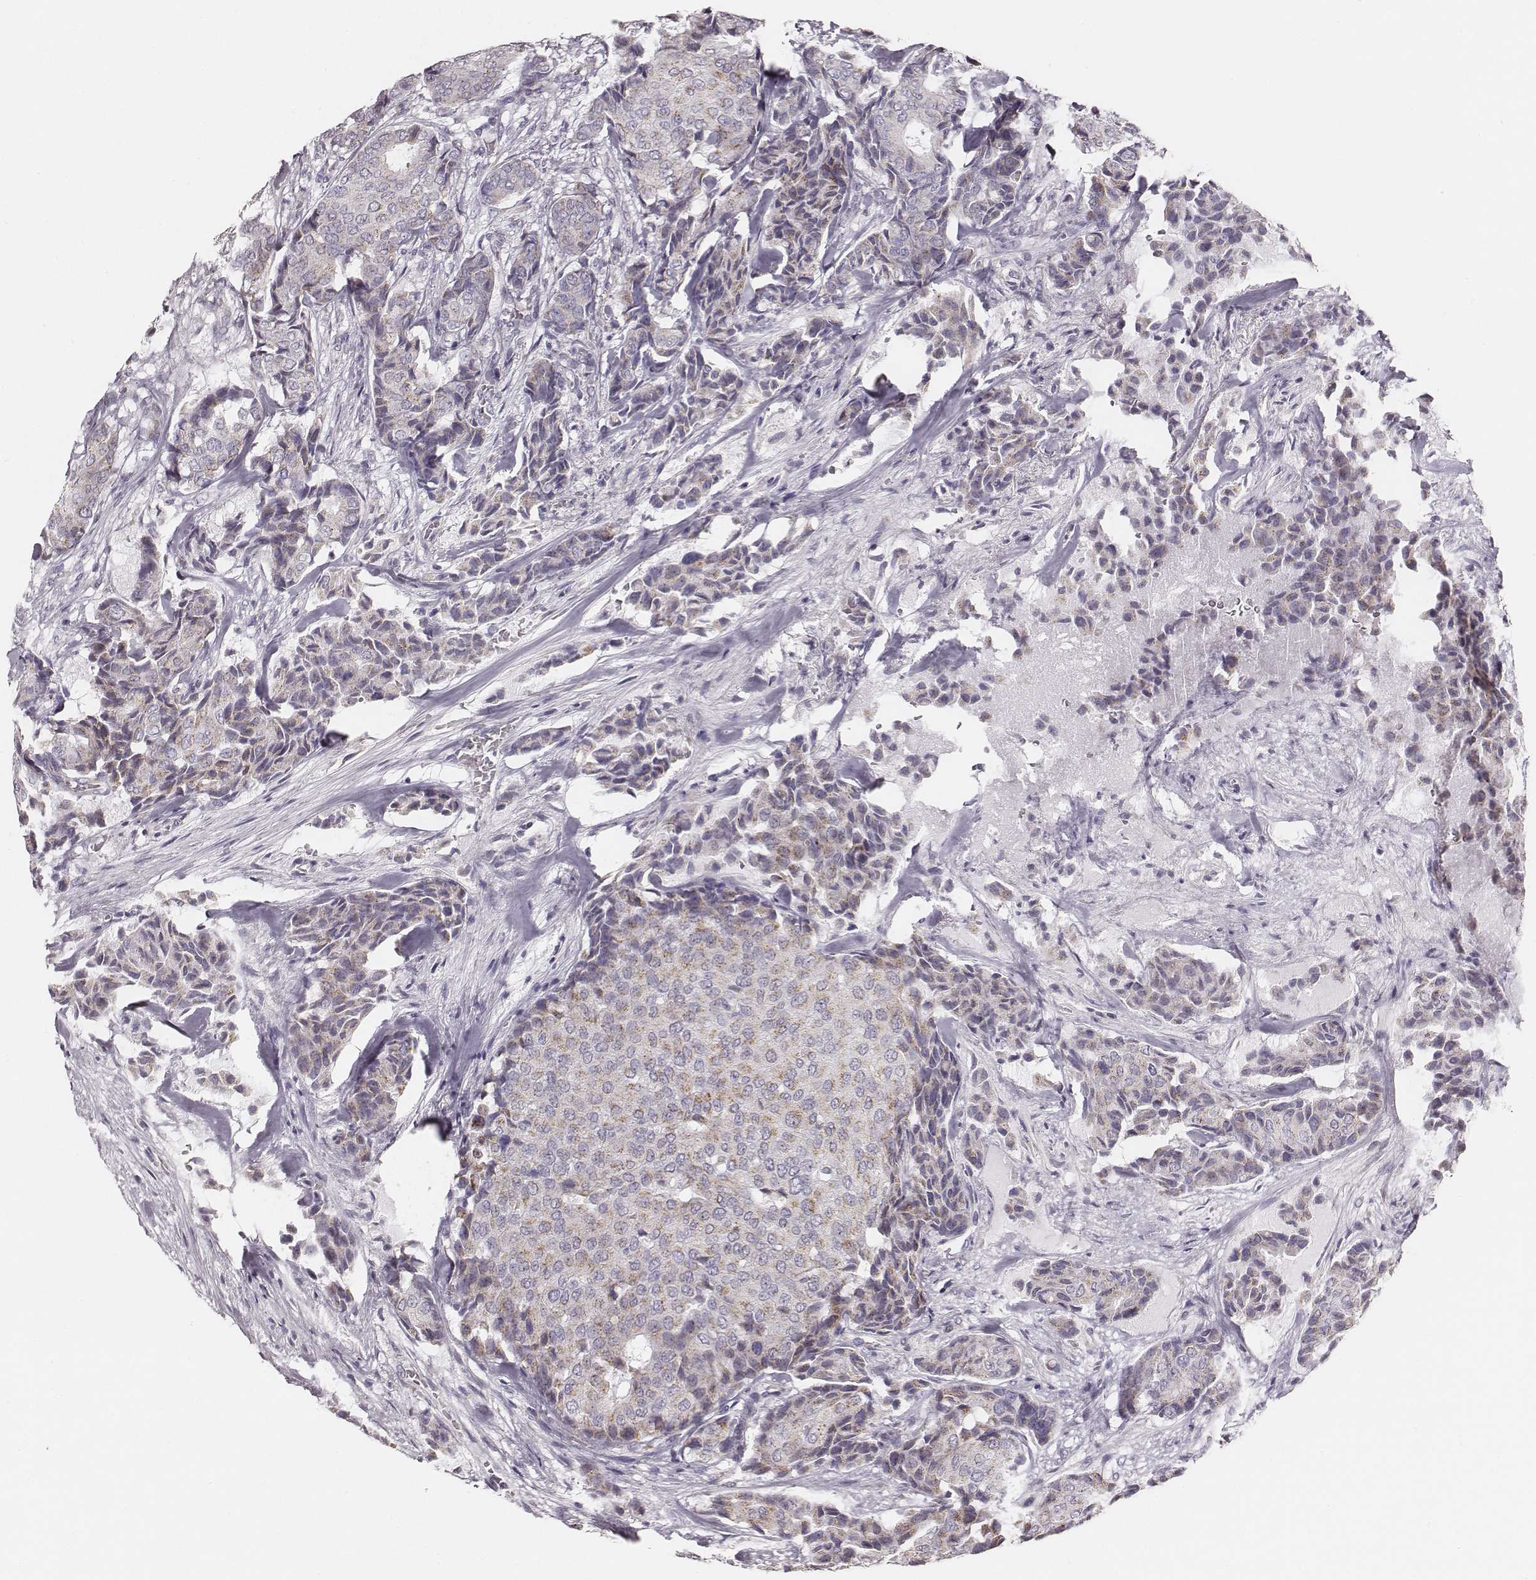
{"staining": {"intensity": "weak", "quantity": "<25%", "location": "cytoplasmic/membranous"}, "tissue": "breast cancer", "cell_type": "Tumor cells", "image_type": "cancer", "snomed": [{"axis": "morphology", "description": "Duct carcinoma"}, {"axis": "topography", "description": "Breast"}], "caption": "Immunohistochemical staining of human infiltrating ductal carcinoma (breast) exhibits no significant staining in tumor cells. Brightfield microscopy of immunohistochemistry stained with DAB (brown) and hematoxylin (blue), captured at high magnification.", "gene": "UBL4B", "patient": {"sex": "female", "age": 75}}